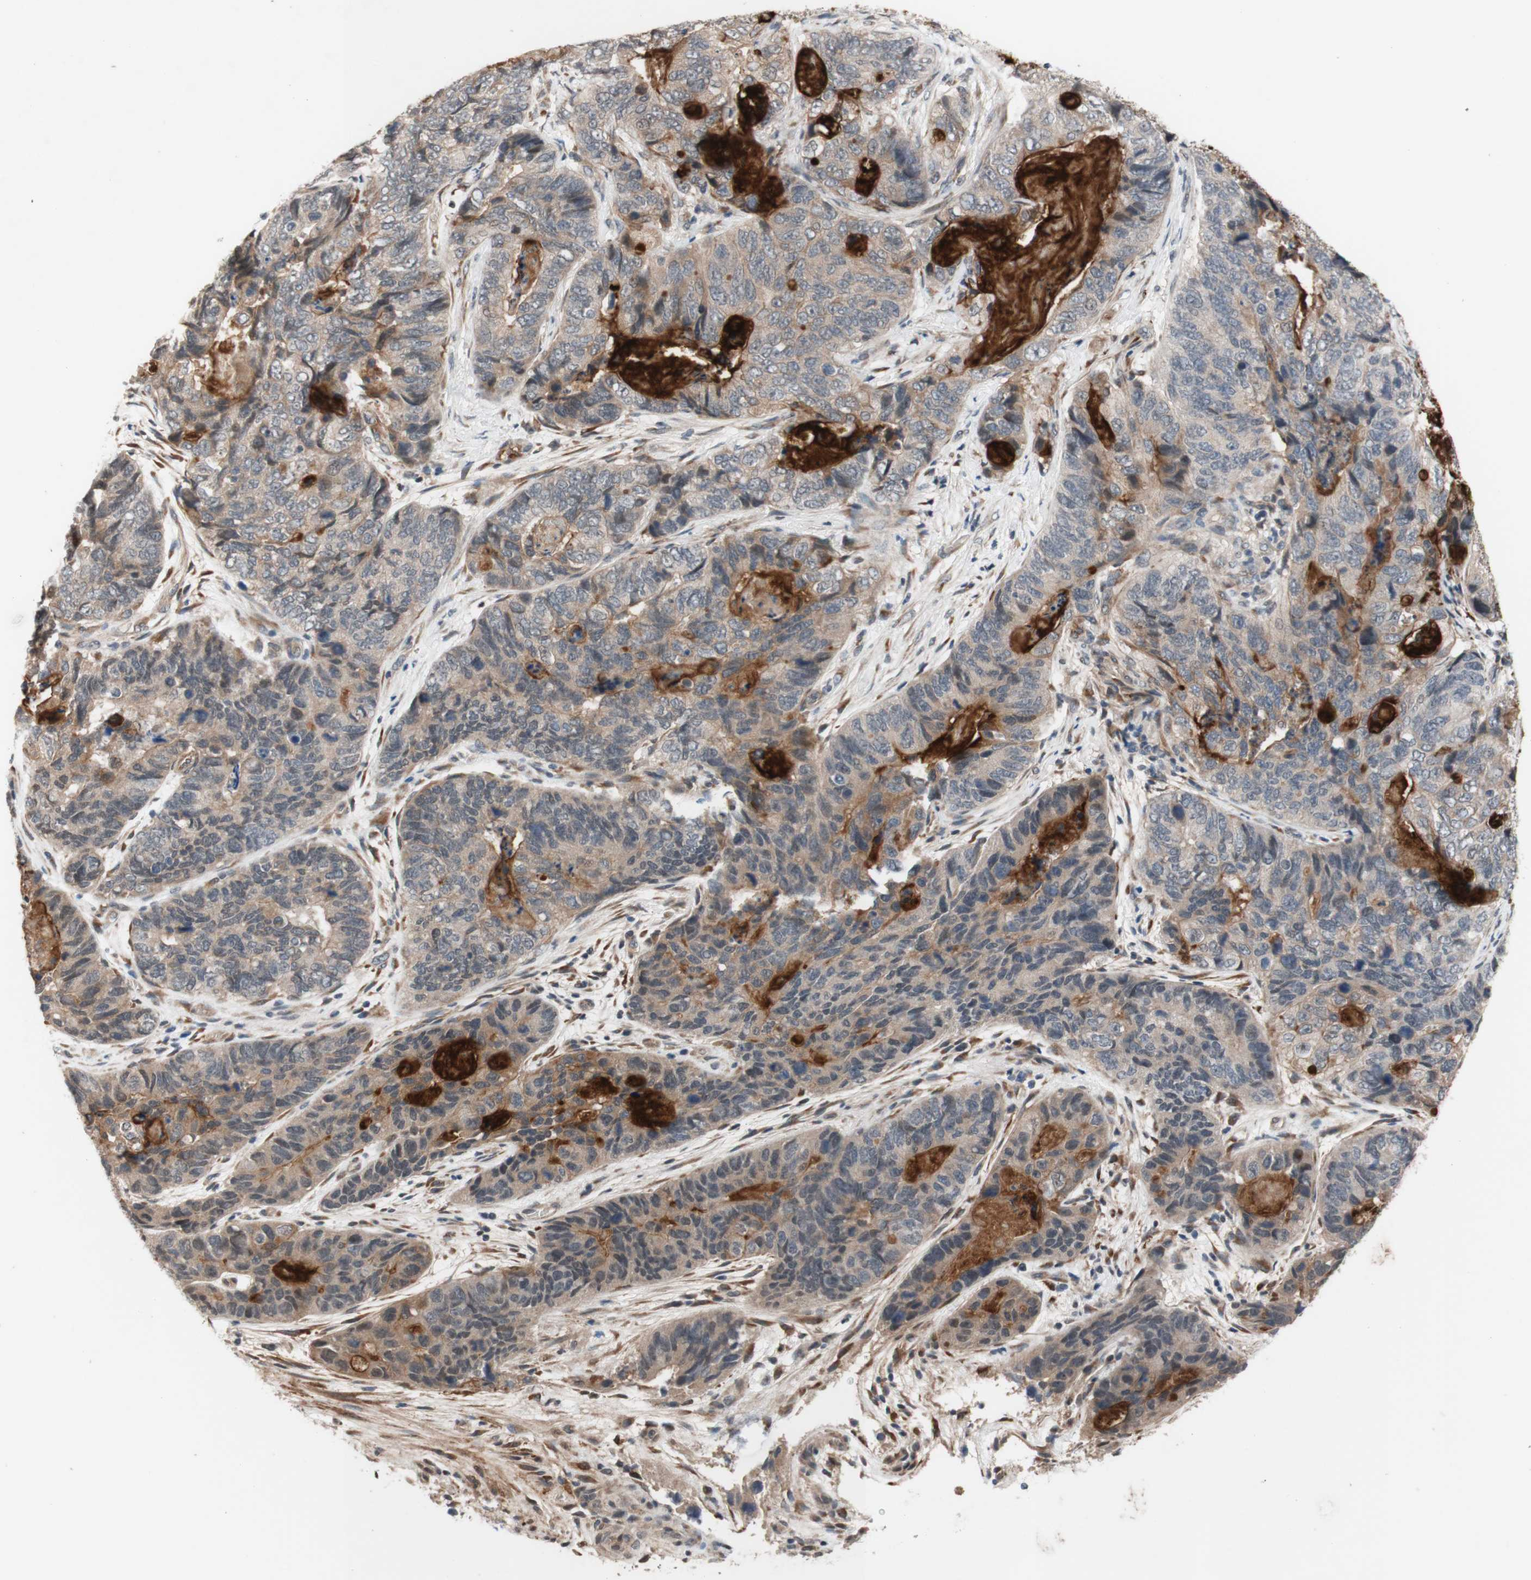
{"staining": {"intensity": "moderate", "quantity": "25%-75%", "location": "cytoplasmic/membranous"}, "tissue": "stomach cancer", "cell_type": "Tumor cells", "image_type": "cancer", "snomed": [{"axis": "morphology", "description": "Adenocarcinoma, NOS"}, {"axis": "topography", "description": "Stomach"}], "caption": "A medium amount of moderate cytoplasmic/membranous expression is appreciated in approximately 25%-75% of tumor cells in stomach adenocarcinoma tissue.", "gene": "CD55", "patient": {"sex": "female", "age": 89}}